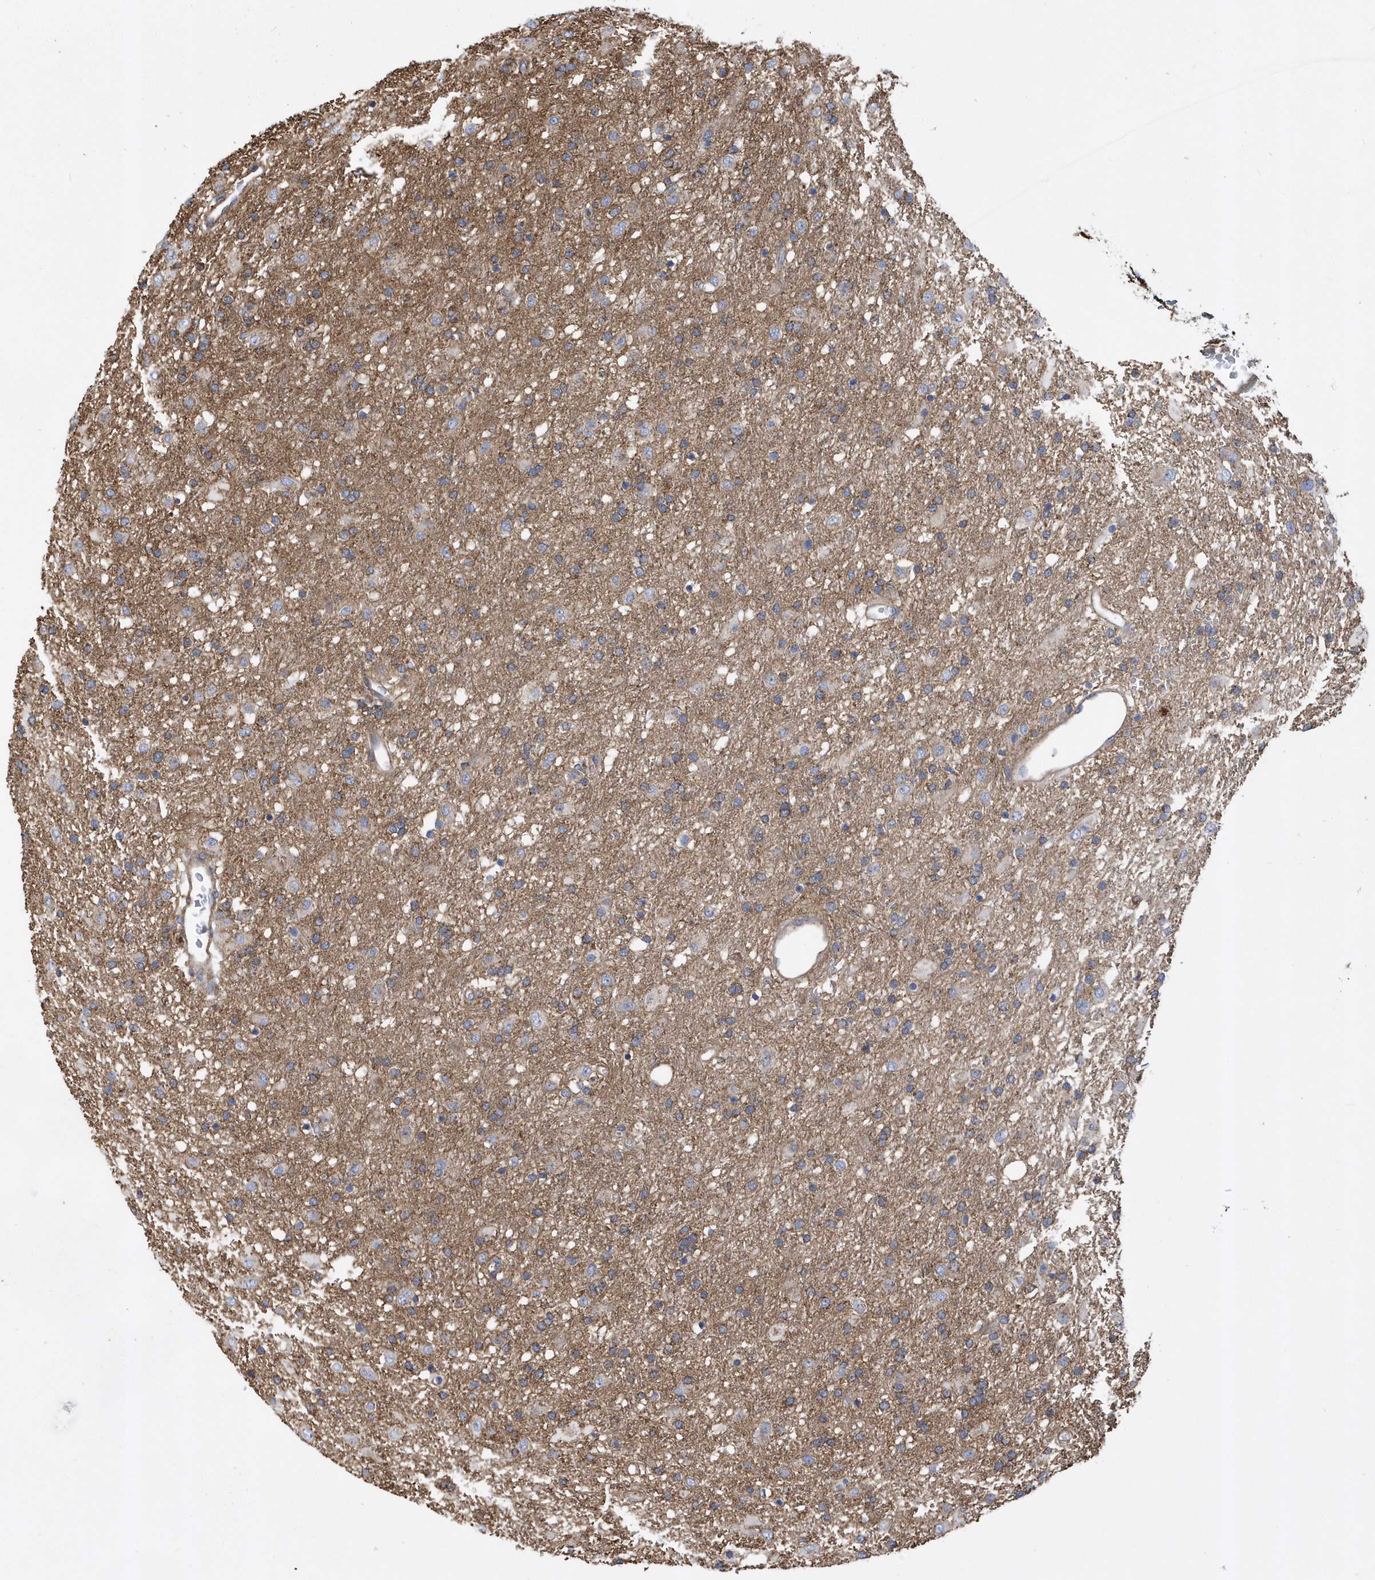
{"staining": {"intensity": "negative", "quantity": "none", "location": "none"}, "tissue": "glioma", "cell_type": "Tumor cells", "image_type": "cancer", "snomed": [{"axis": "morphology", "description": "Glioma, malignant, Low grade"}, {"axis": "topography", "description": "Brain"}], "caption": "A high-resolution photomicrograph shows immunohistochemistry (IHC) staining of glioma, which displays no significant staining in tumor cells.", "gene": "TRAIP", "patient": {"sex": "male", "age": 65}}